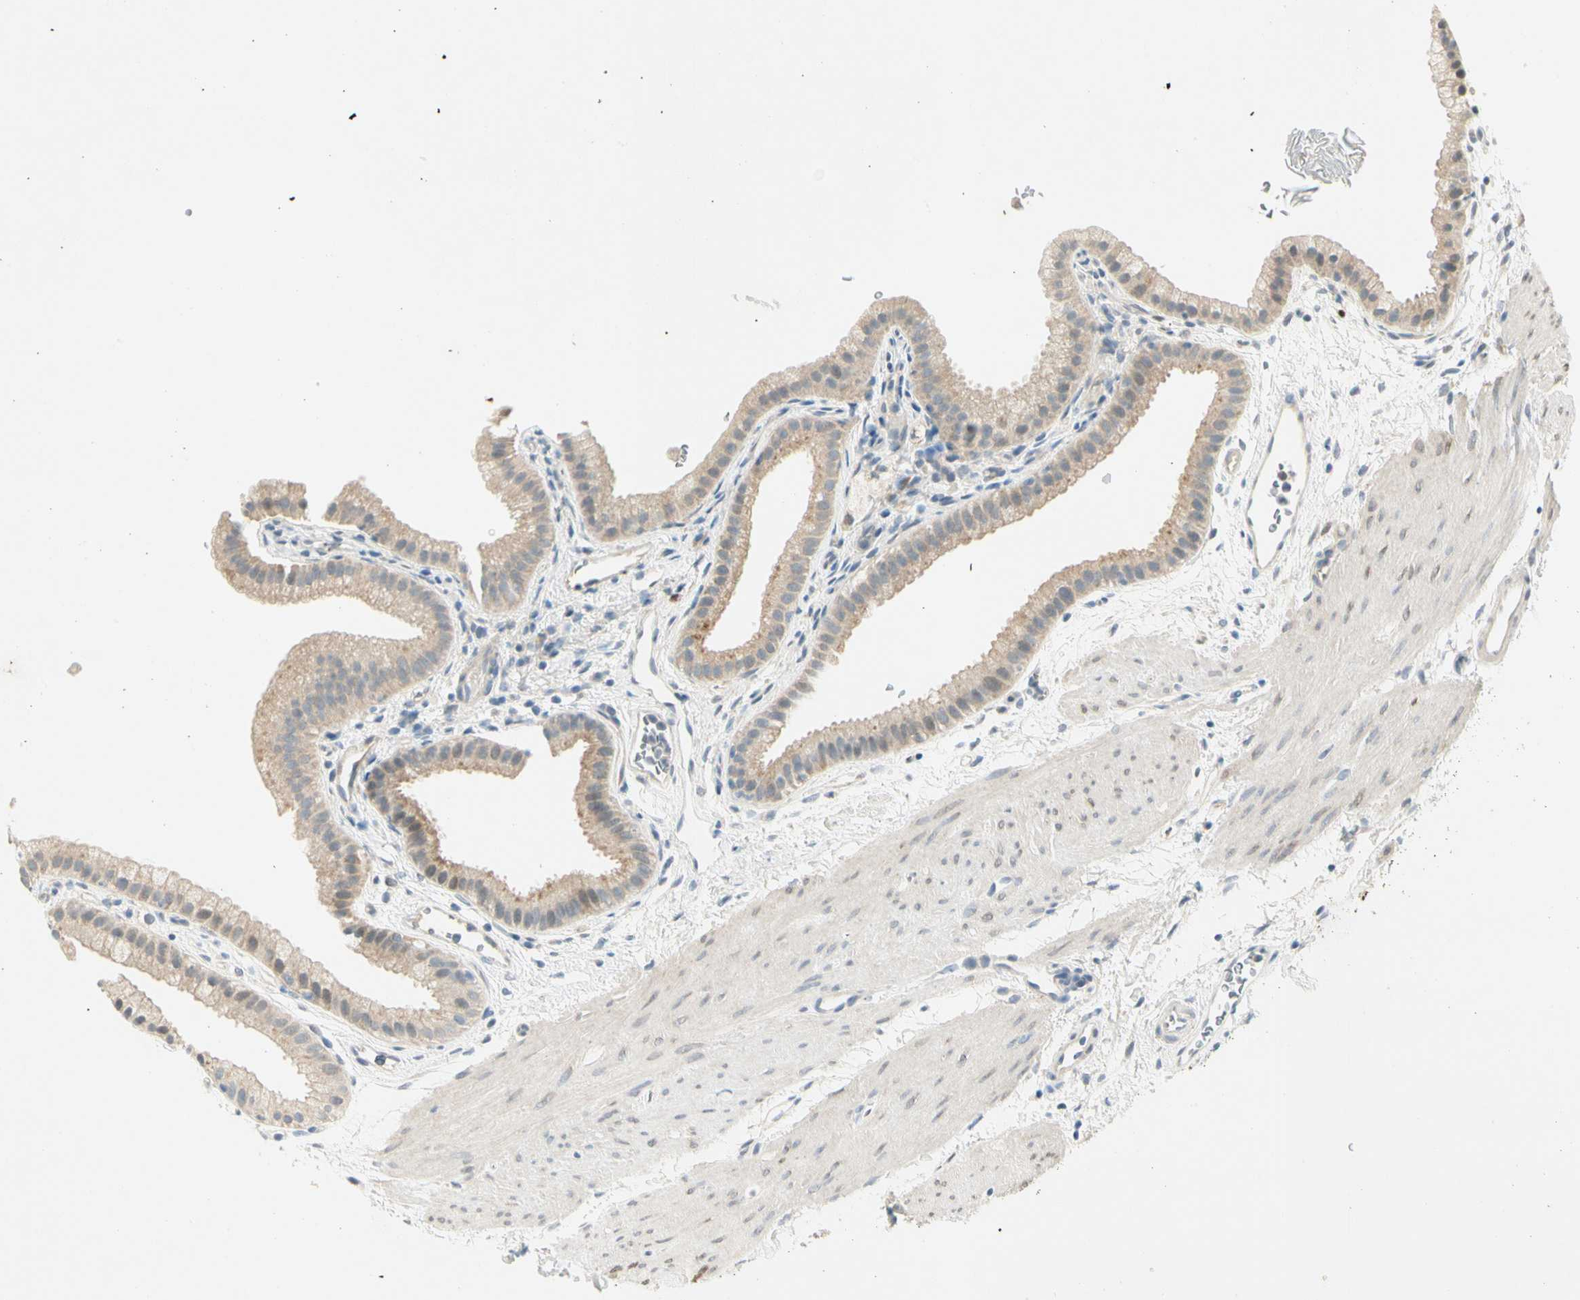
{"staining": {"intensity": "weak", "quantity": ">75%", "location": "cytoplasmic/membranous"}, "tissue": "gallbladder", "cell_type": "Glandular cells", "image_type": "normal", "snomed": [{"axis": "morphology", "description": "Normal tissue, NOS"}, {"axis": "topography", "description": "Gallbladder"}], "caption": "Protein staining demonstrates weak cytoplasmic/membranous expression in about >75% of glandular cells in normal gallbladder. (DAB IHC with brightfield microscopy, high magnification).", "gene": "PITX1", "patient": {"sex": "female", "age": 64}}